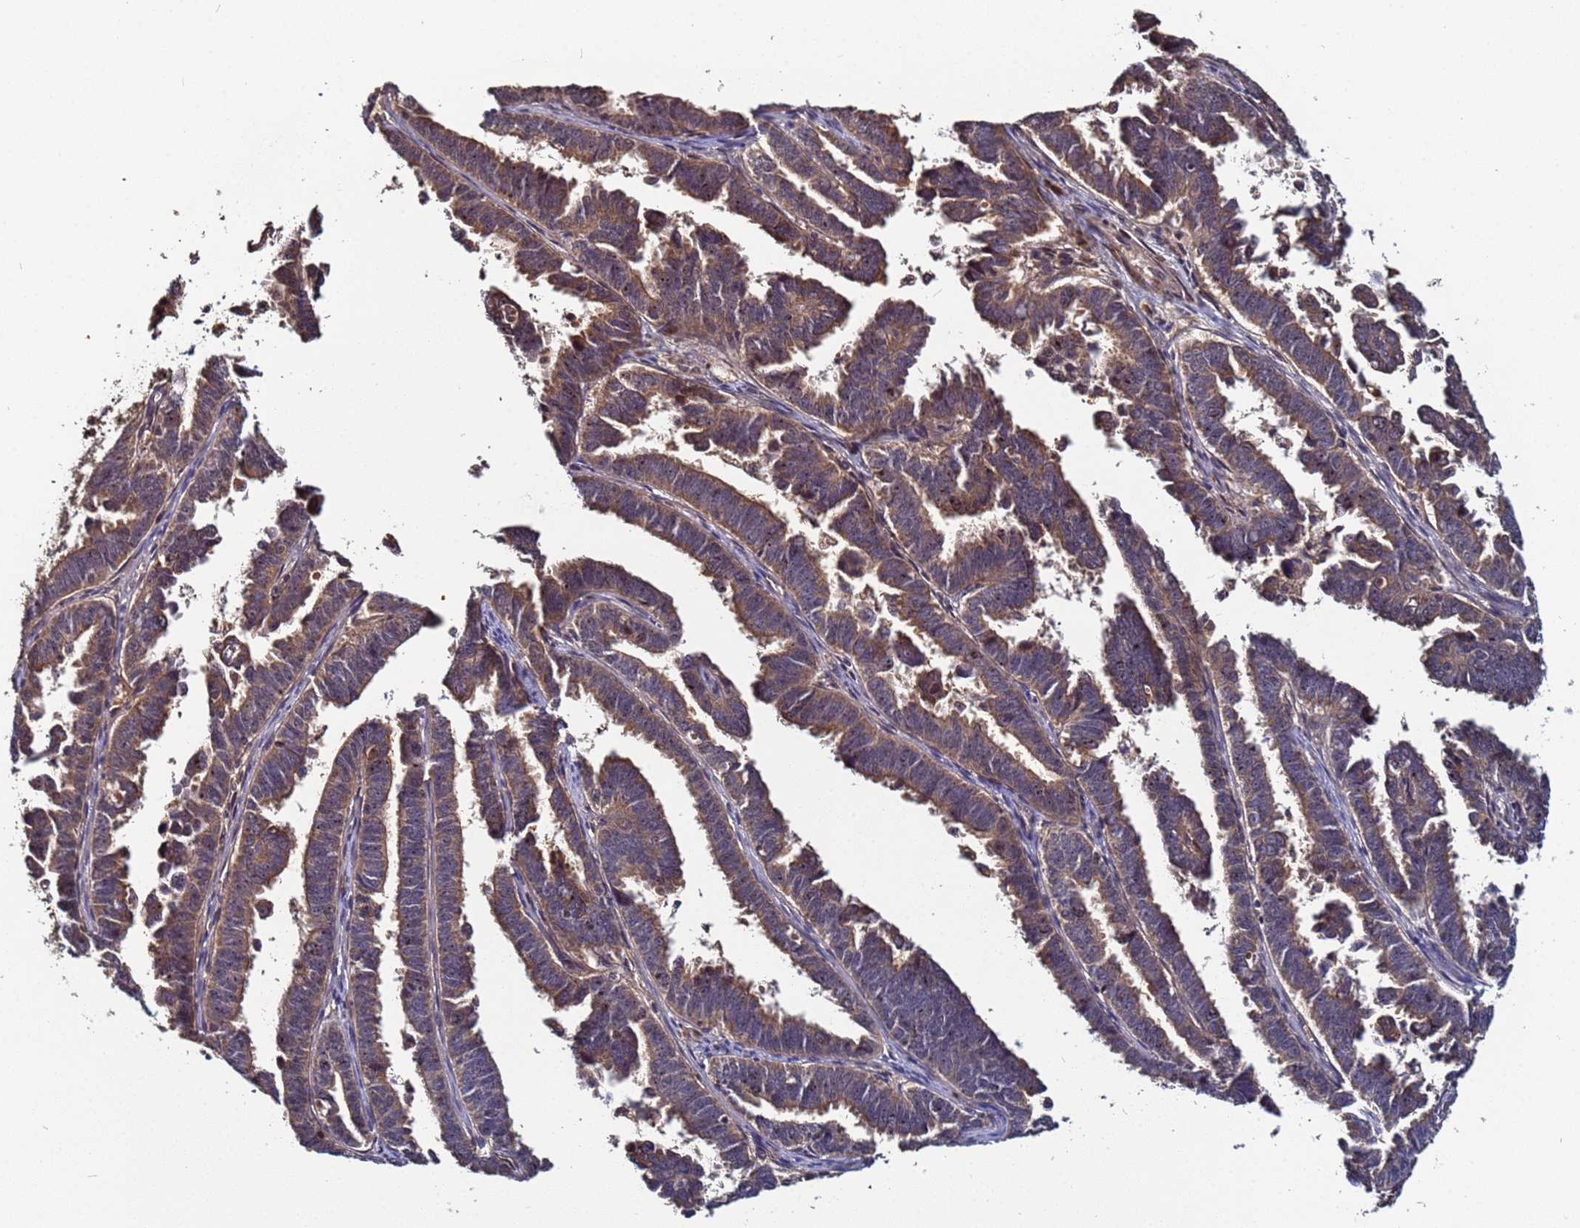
{"staining": {"intensity": "moderate", "quantity": "25%-75%", "location": "cytoplasmic/membranous"}, "tissue": "endometrial cancer", "cell_type": "Tumor cells", "image_type": "cancer", "snomed": [{"axis": "morphology", "description": "Adenocarcinoma, NOS"}, {"axis": "topography", "description": "Endometrium"}], "caption": "Brown immunohistochemical staining in endometrial cancer displays moderate cytoplasmic/membranous staining in approximately 25%-75% of tumor cells.", "gene": "OSER1", "patient": {"sex": "female", "age": 75}}